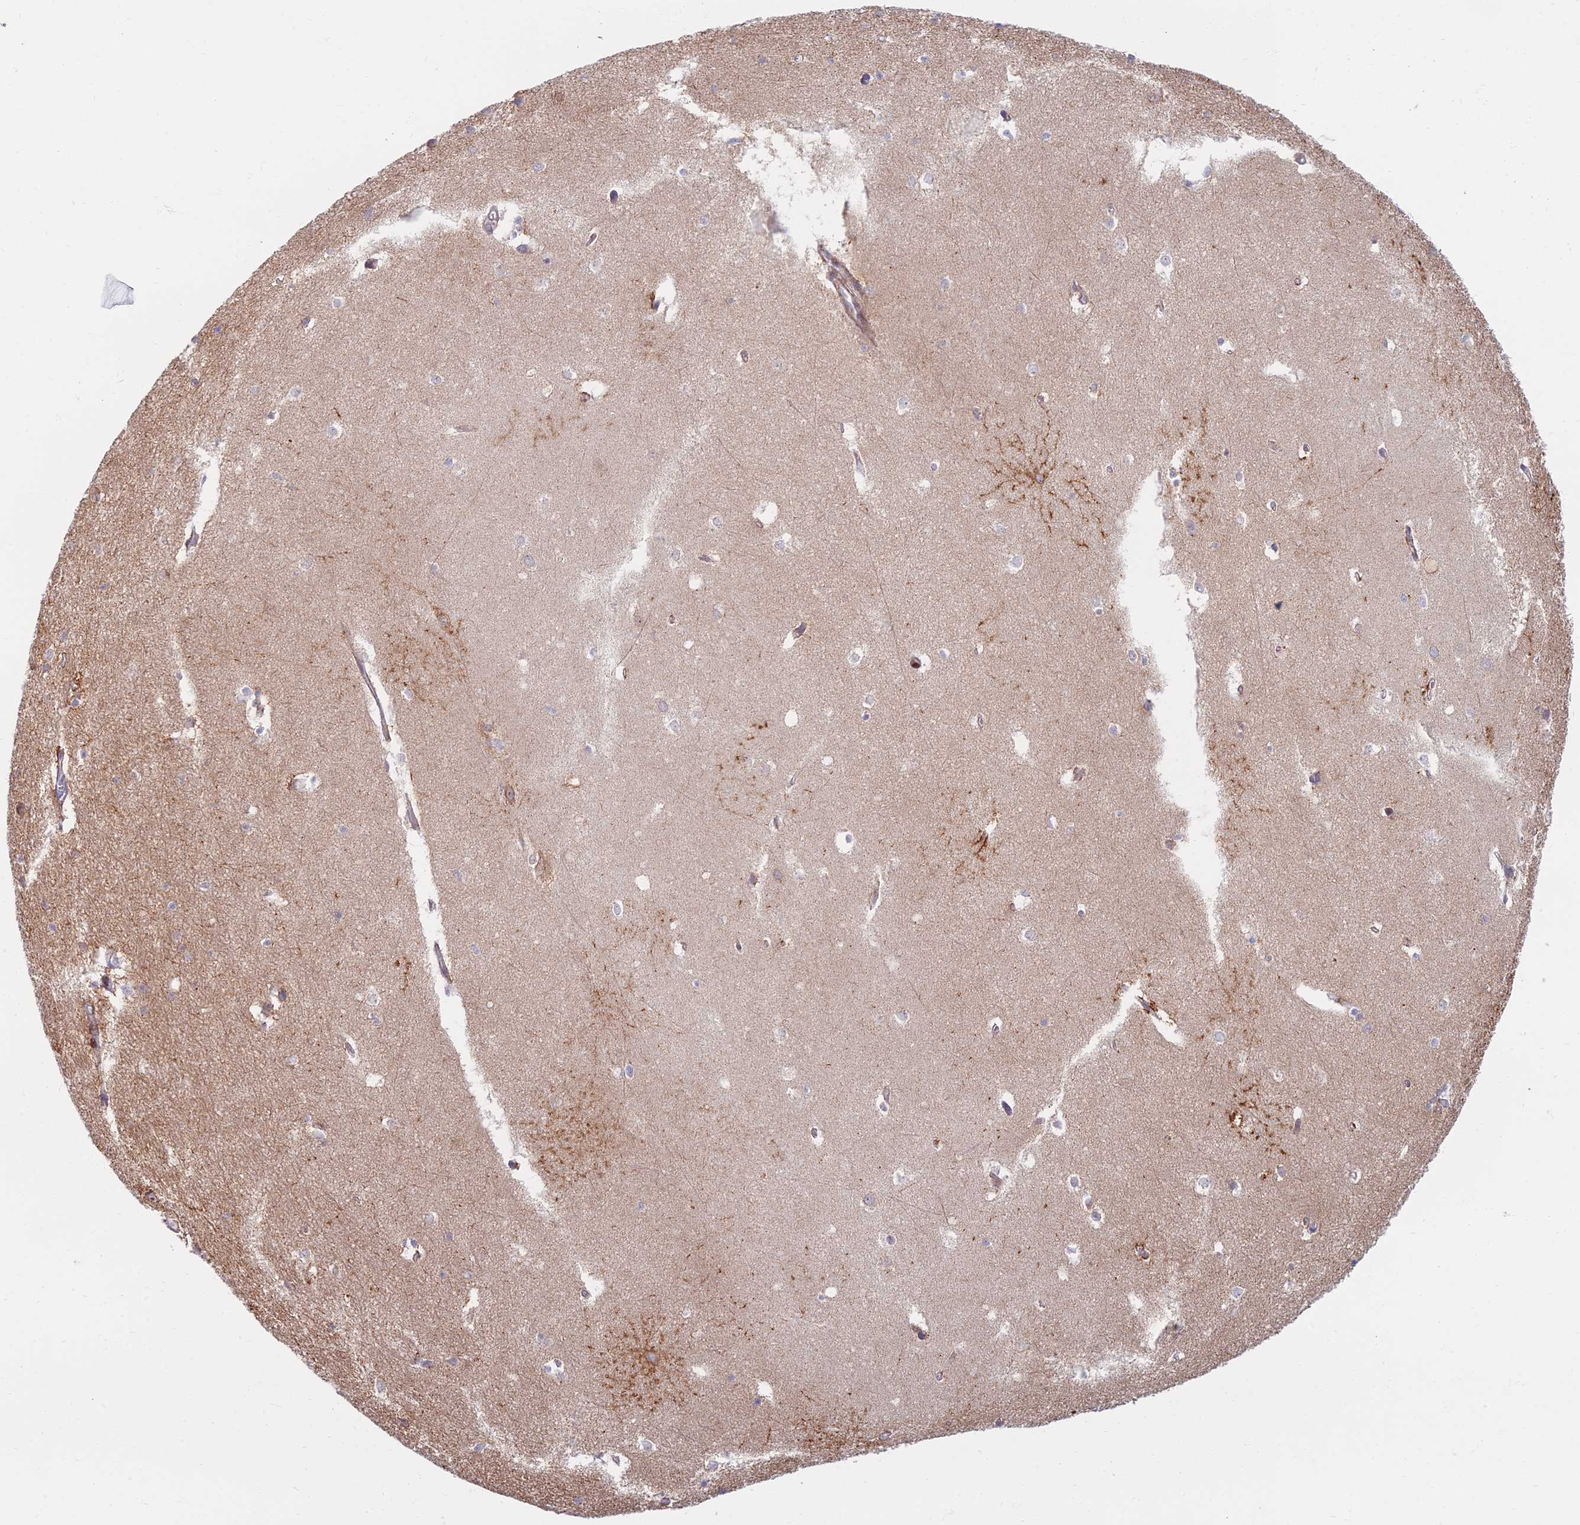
{"staining": {"intensity": "moderate", "quantity": "<25%", "location": "cytoplasmic/membranous"}, "tissue": "hippocampus", "cell_type": "Glial cells", "image_type": "normal", "snomed": [{"axis": "morphology", "description": "Normal tissue, NOS"}, {"axis": "topography", "description": "Hippocampus"}], "caption": "This is an image of IHC staining of normal hippocampus, which shows moderate expression in the cytoplasmic/membranous of glial cells.", "gene": "C15orf40", "patient": {"sex": "female", "age": 64}}